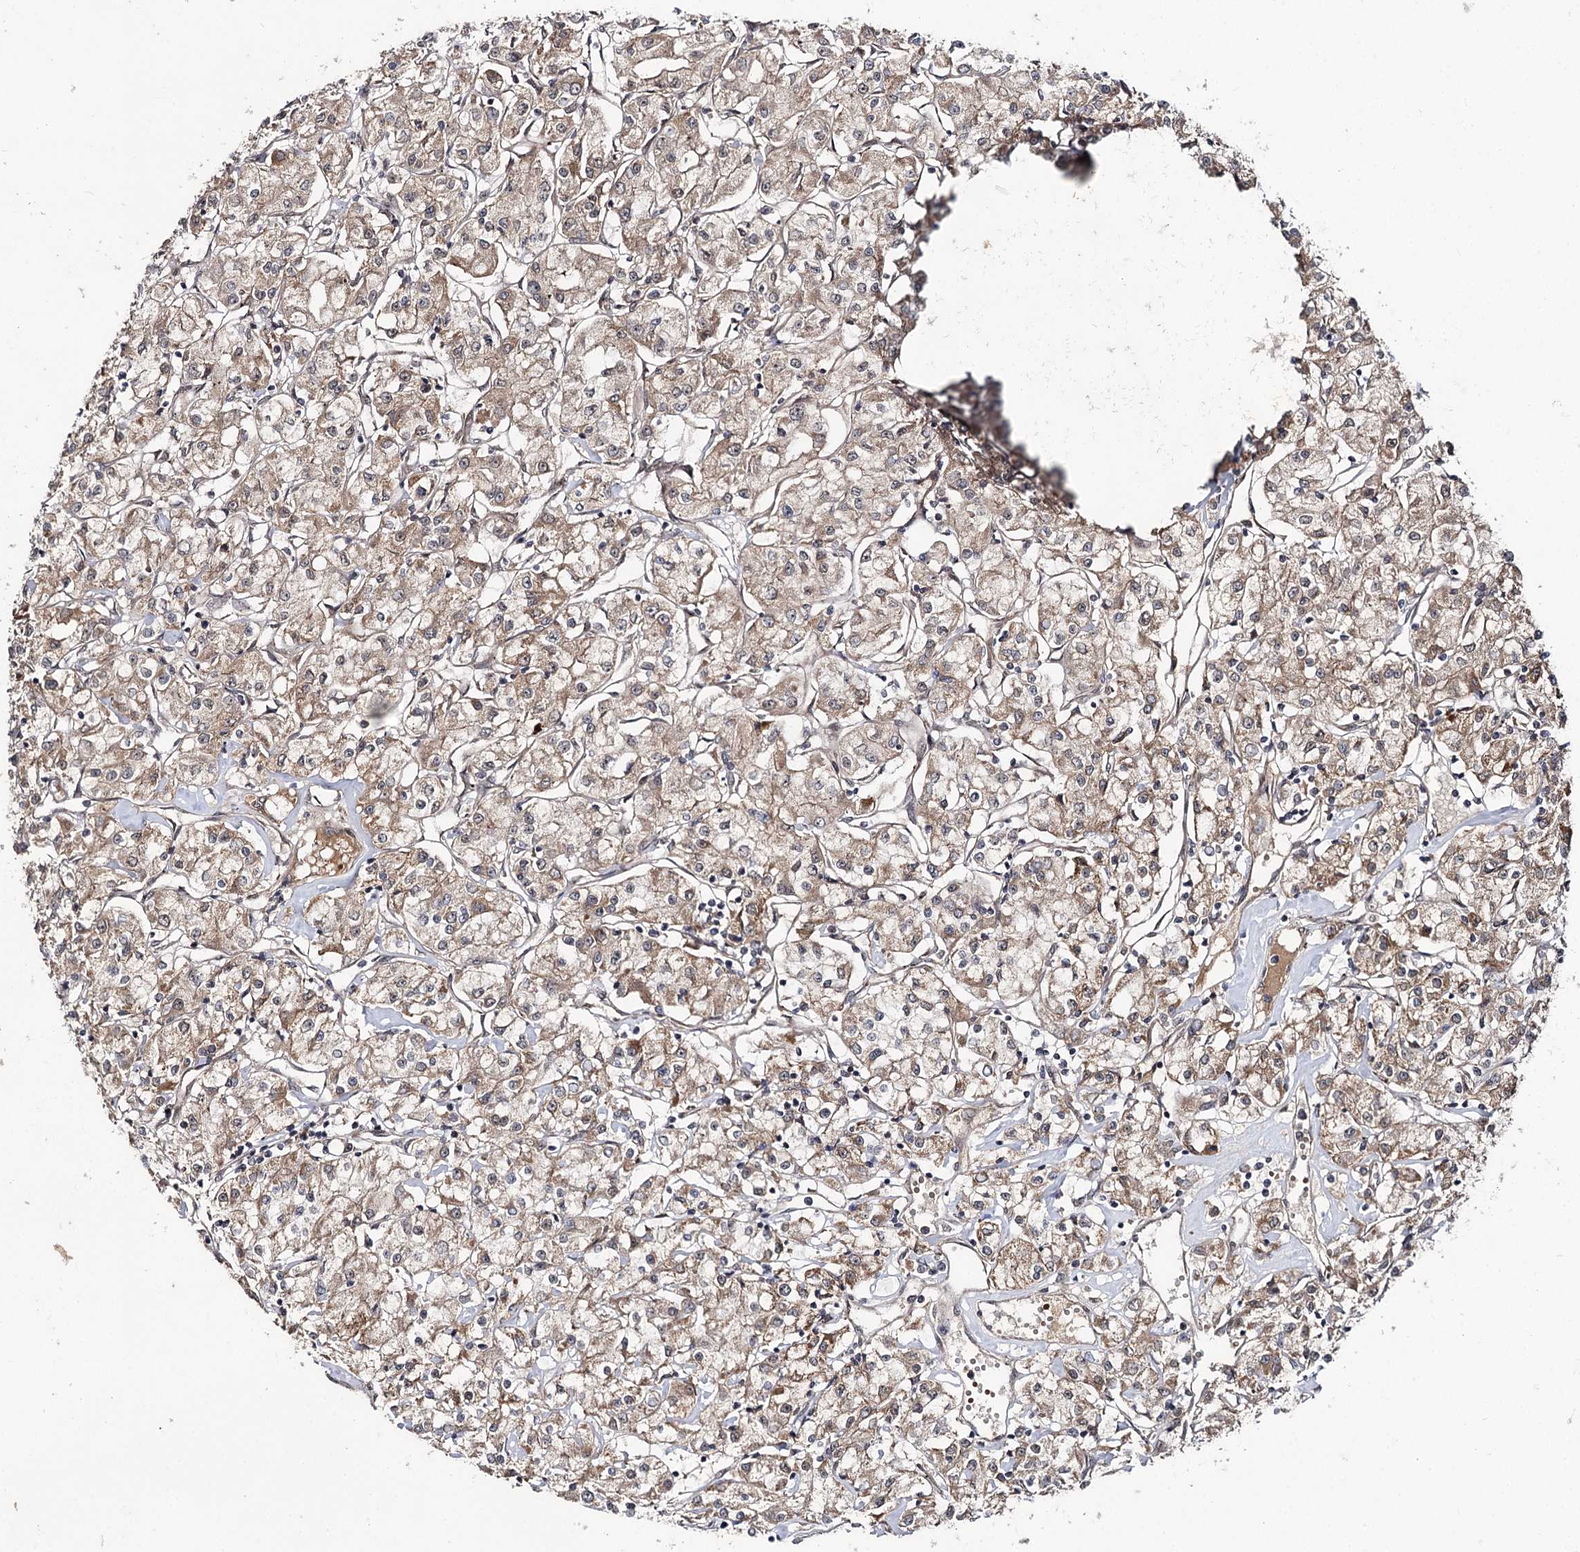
{"staining": {"intensity": "moderate", "quantity": ">75%", "location": "cytoplasmic/membranous"}, "tissue": "renal cancer", "cell_type": "Tumor cells", "image_type": "cancer", "snomed": [{"axis": "morphology", "description": "Adenocarcinoma, NOS"}, {"axis": "topography", "description": "Kidney"}], "caption": "Moderate cytoplasmic/membranous expression is identified in approximately >75% of tumor cells in renal cancer (adenocarcinoma).", "gene": "MSANTD2", "patient": {"sex": "female", "age": 59}}